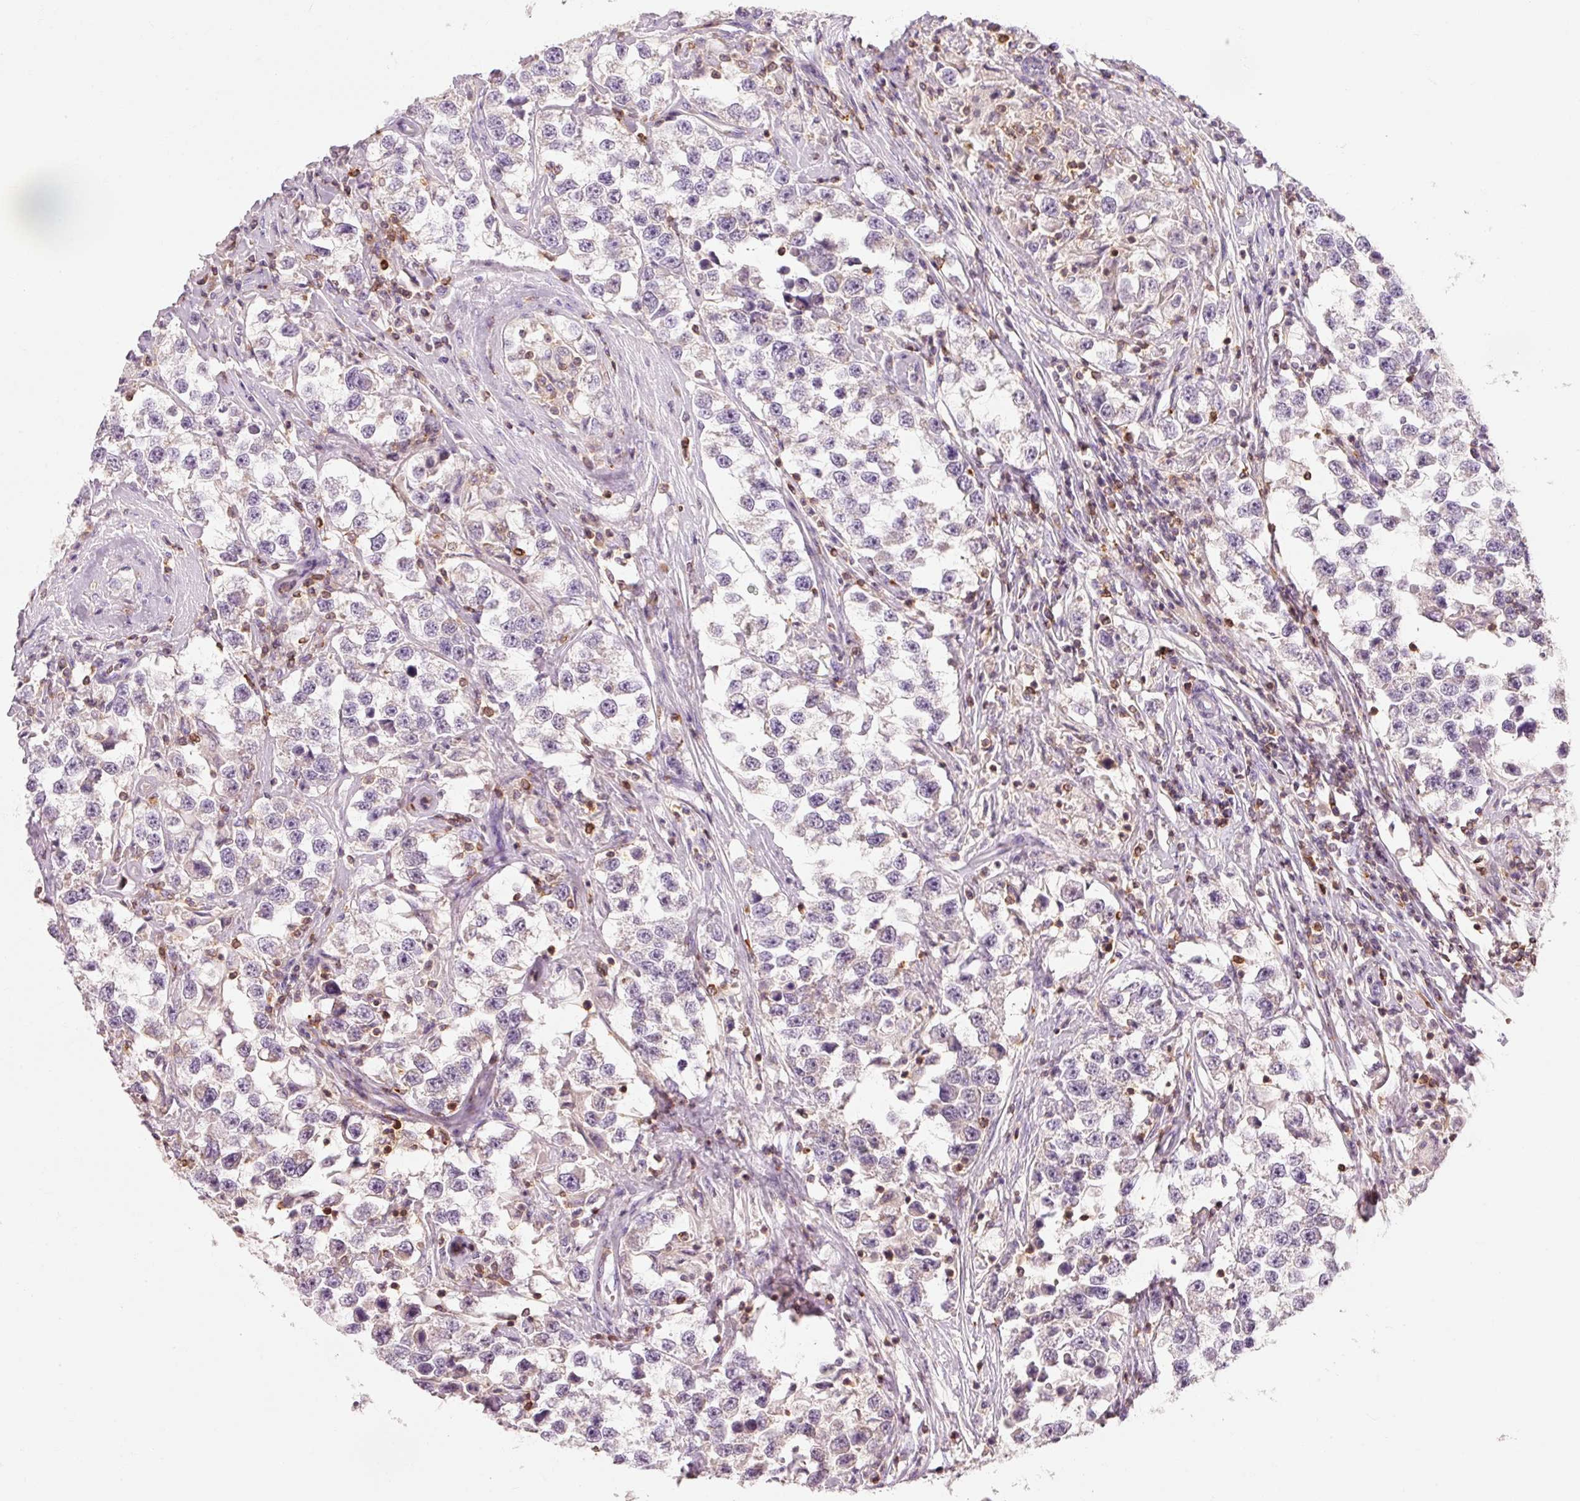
{"staining": {"intensity": "negative", "quantity": "none", "location": "none"}, "tissue": "testis cancer", "cell_type": "Tumor cells", "image_type": "cancer", "snomed": [{"axis": "morphology", "description": "Seminoma, NOS"}, {"axis": "topography", "description": "Testis"}], "caption": "This is an IHC histopathology image of human seminoma (testis). There is no expression in tumor cells.", "gene": "OR8K1", "patient": {"sex": "male", "age": 46}}